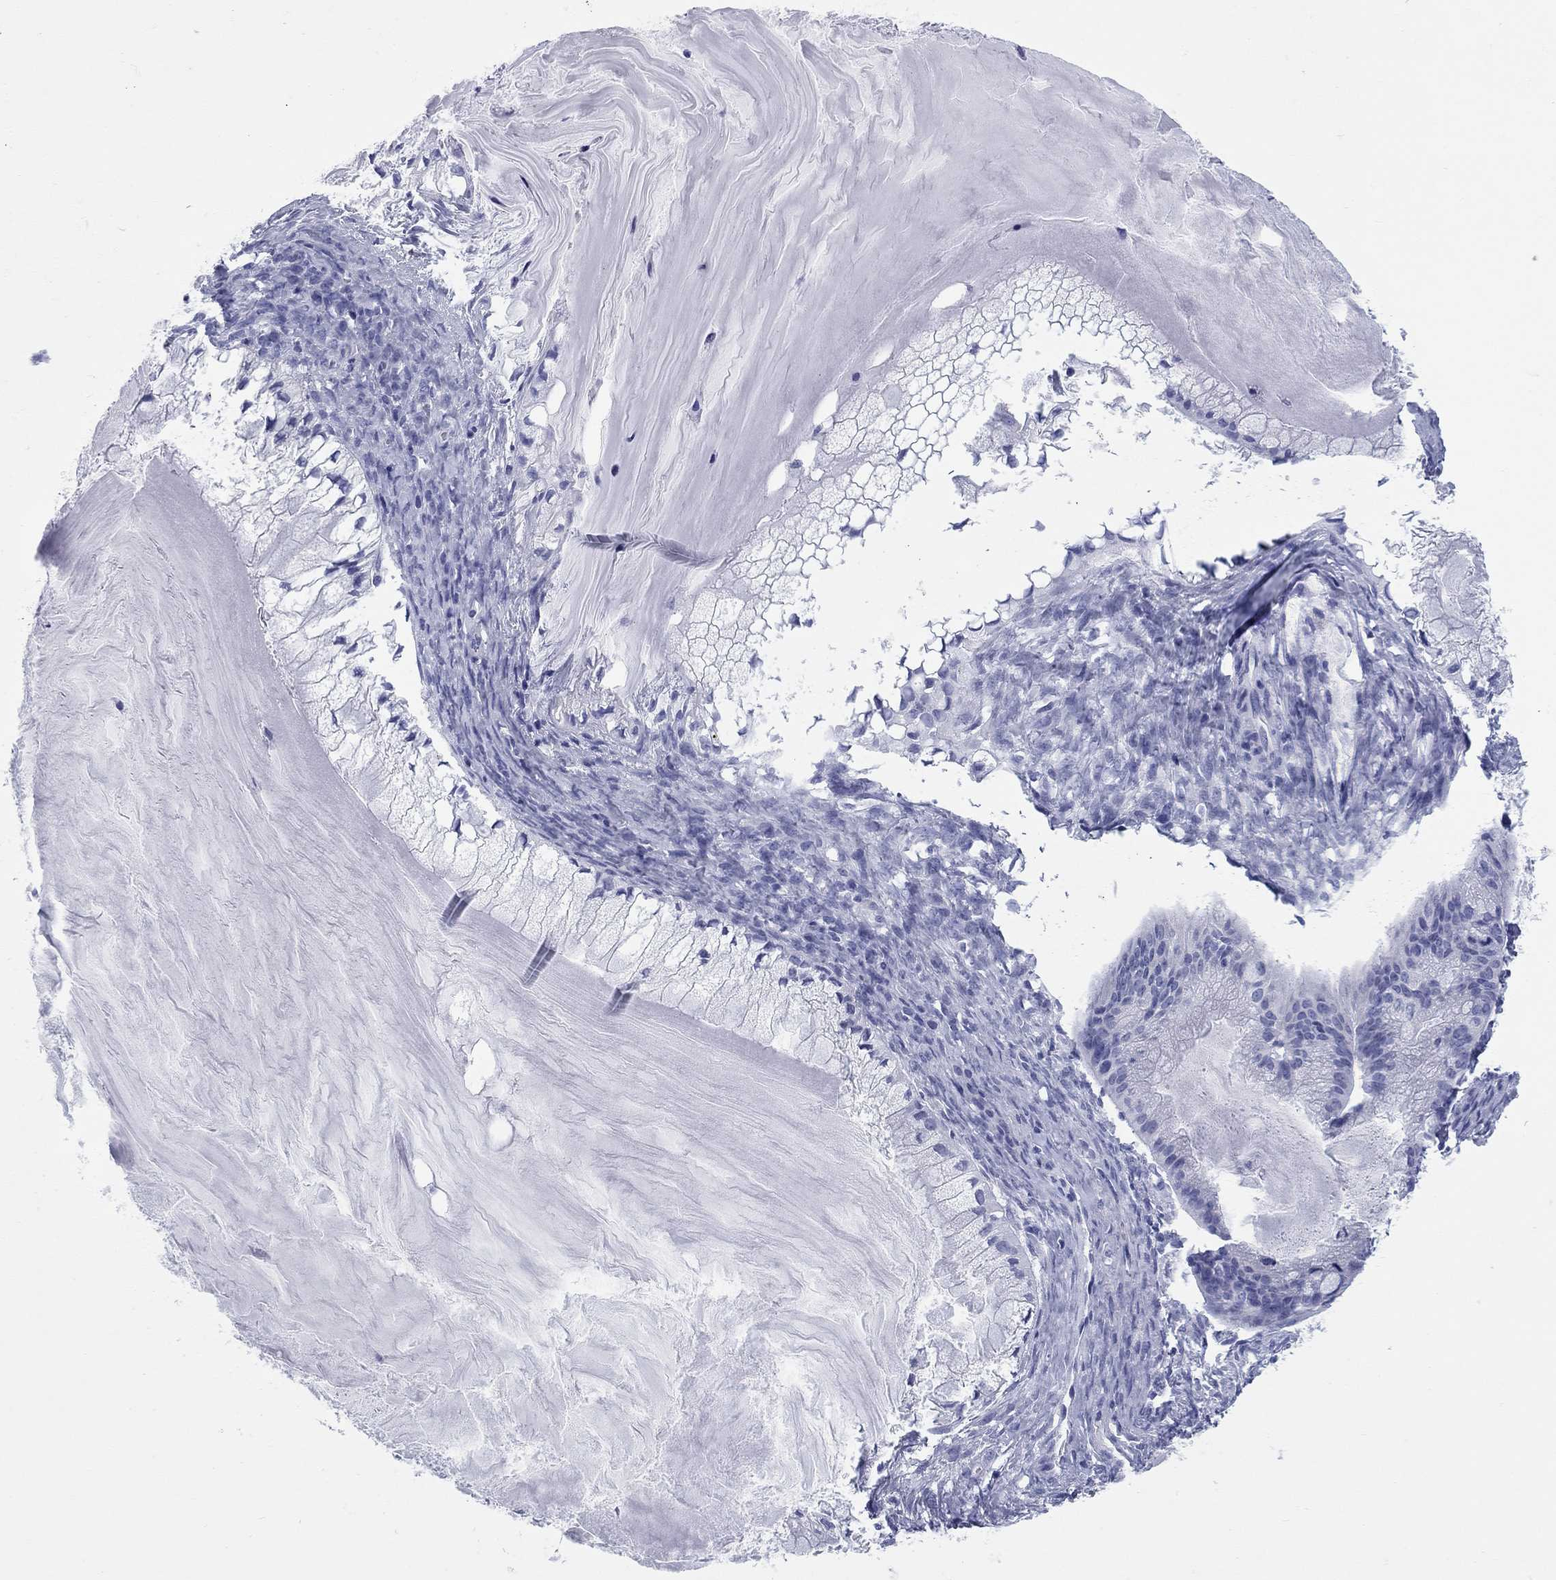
{"staining": {"intensity": "negative", "quantity": "none", "location": "none"}, "tissue": "ovarian cancer", "cell_type": "Tumor cells", "image_type": "cancer", "snomed": [{"axis": "morphology", "description": "Cystadenocarcinoma, mucinous, NOS"}, {"axis": "topography", "description": "Ovary"}], "caption": "Ovarian cancer (mucinous cystadenocarcinoma) was stained to show a protein in brown. There is no significant expression in tumor cells.", "gene": "CCNA1", "patient": {"sex": "female", "age": 57}}